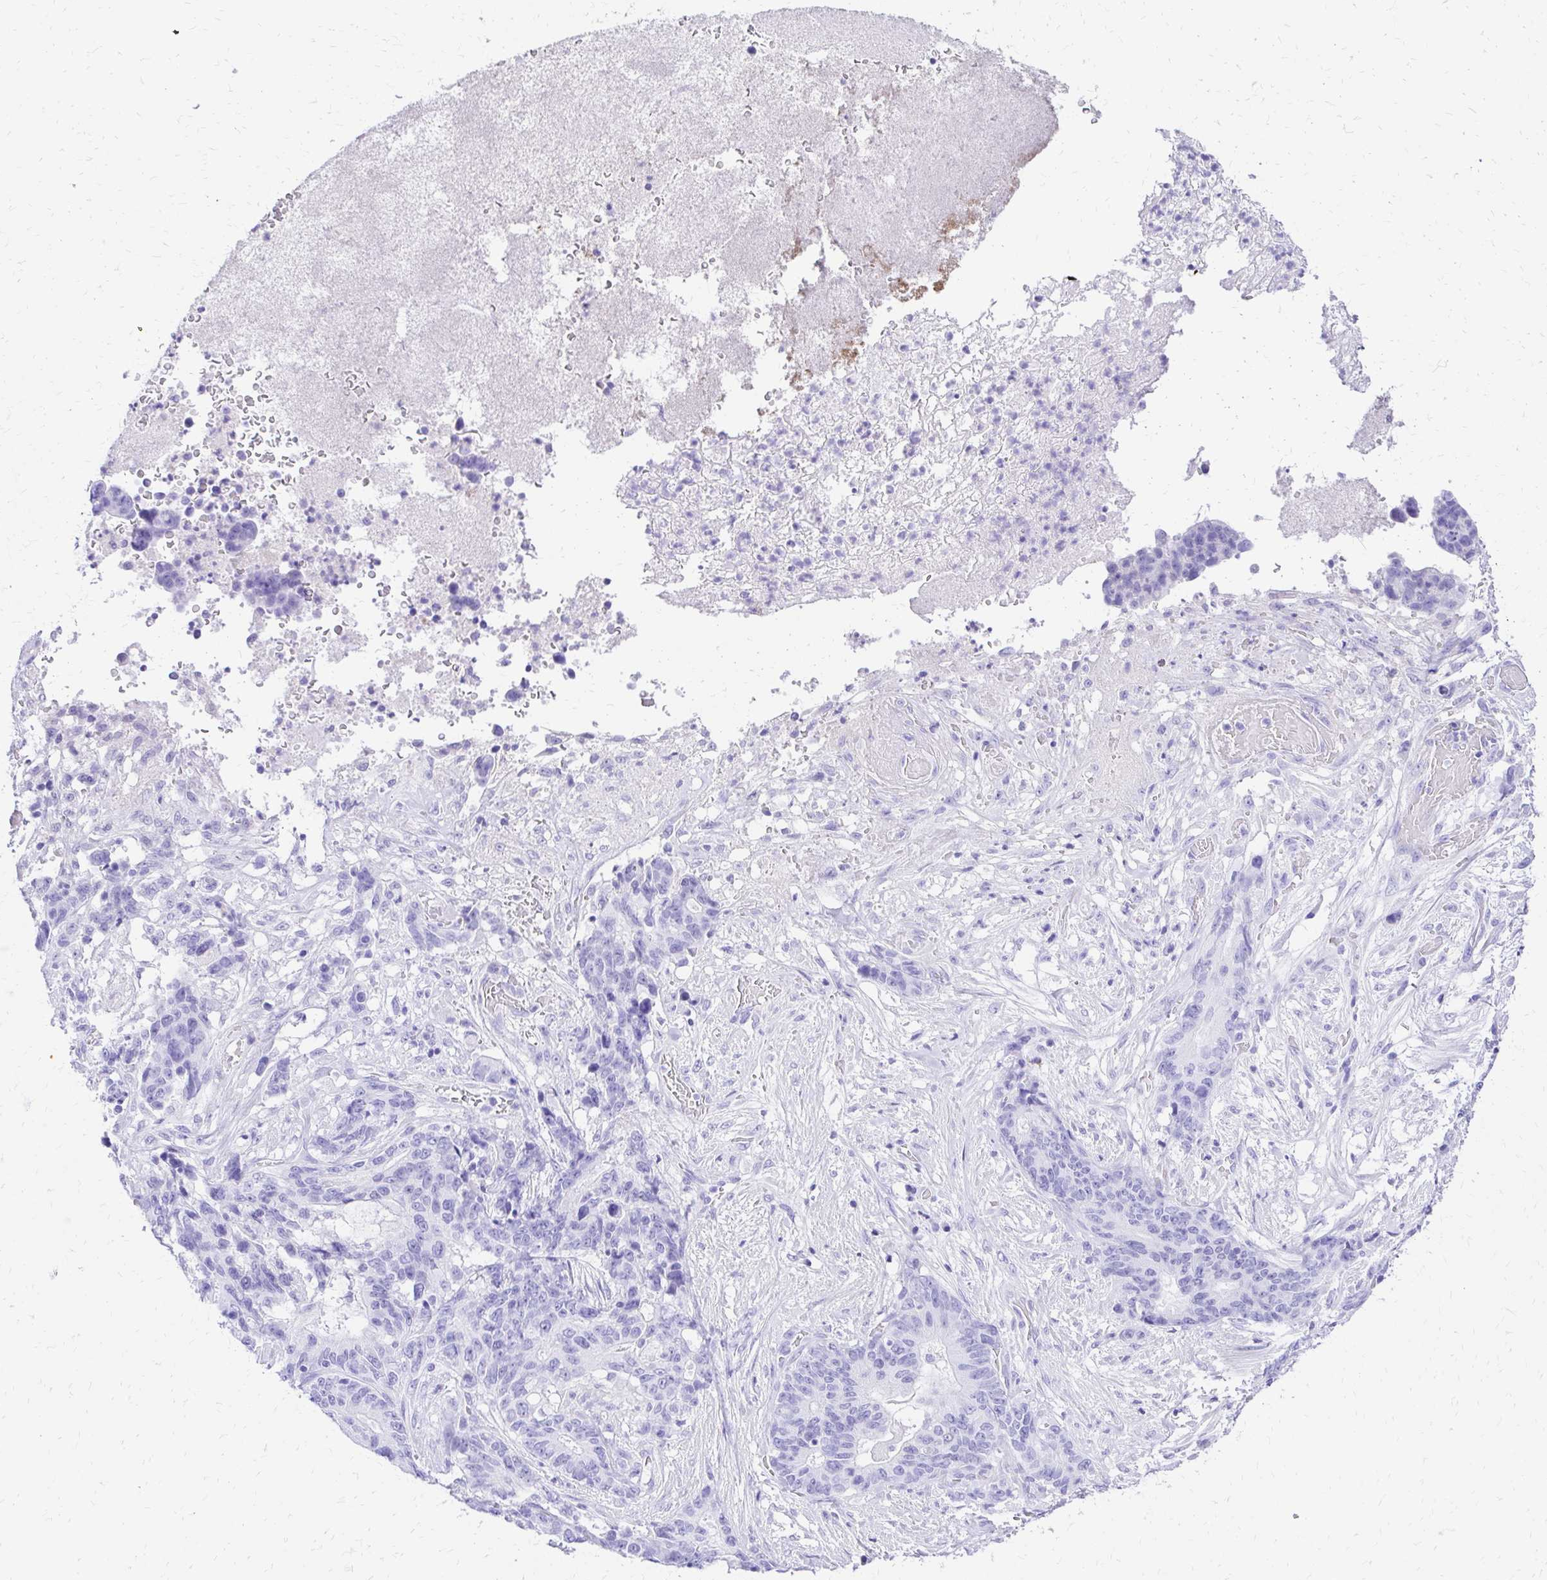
{"staining": {"intensity": "negative", "quantity": "none", "location": "none"}, "tissue": "stomach cancer", "cell_type": "Tumor cells", "image_type": "cancer", "snomed": [{"axis": "morphology", "description": "Normal tissue, NOS"}, {"axis": "morphology", "description": "Adenocarcinoma, NOS"}, {"axis": "topography", "description": "Stomach"}], "caption": "This is an immunohistochemistry image of human stomach adenocarcinoma. There is no expression in tumor cells.", "gene": "S100G", "patient": {"sex": "female", "age": 64}}